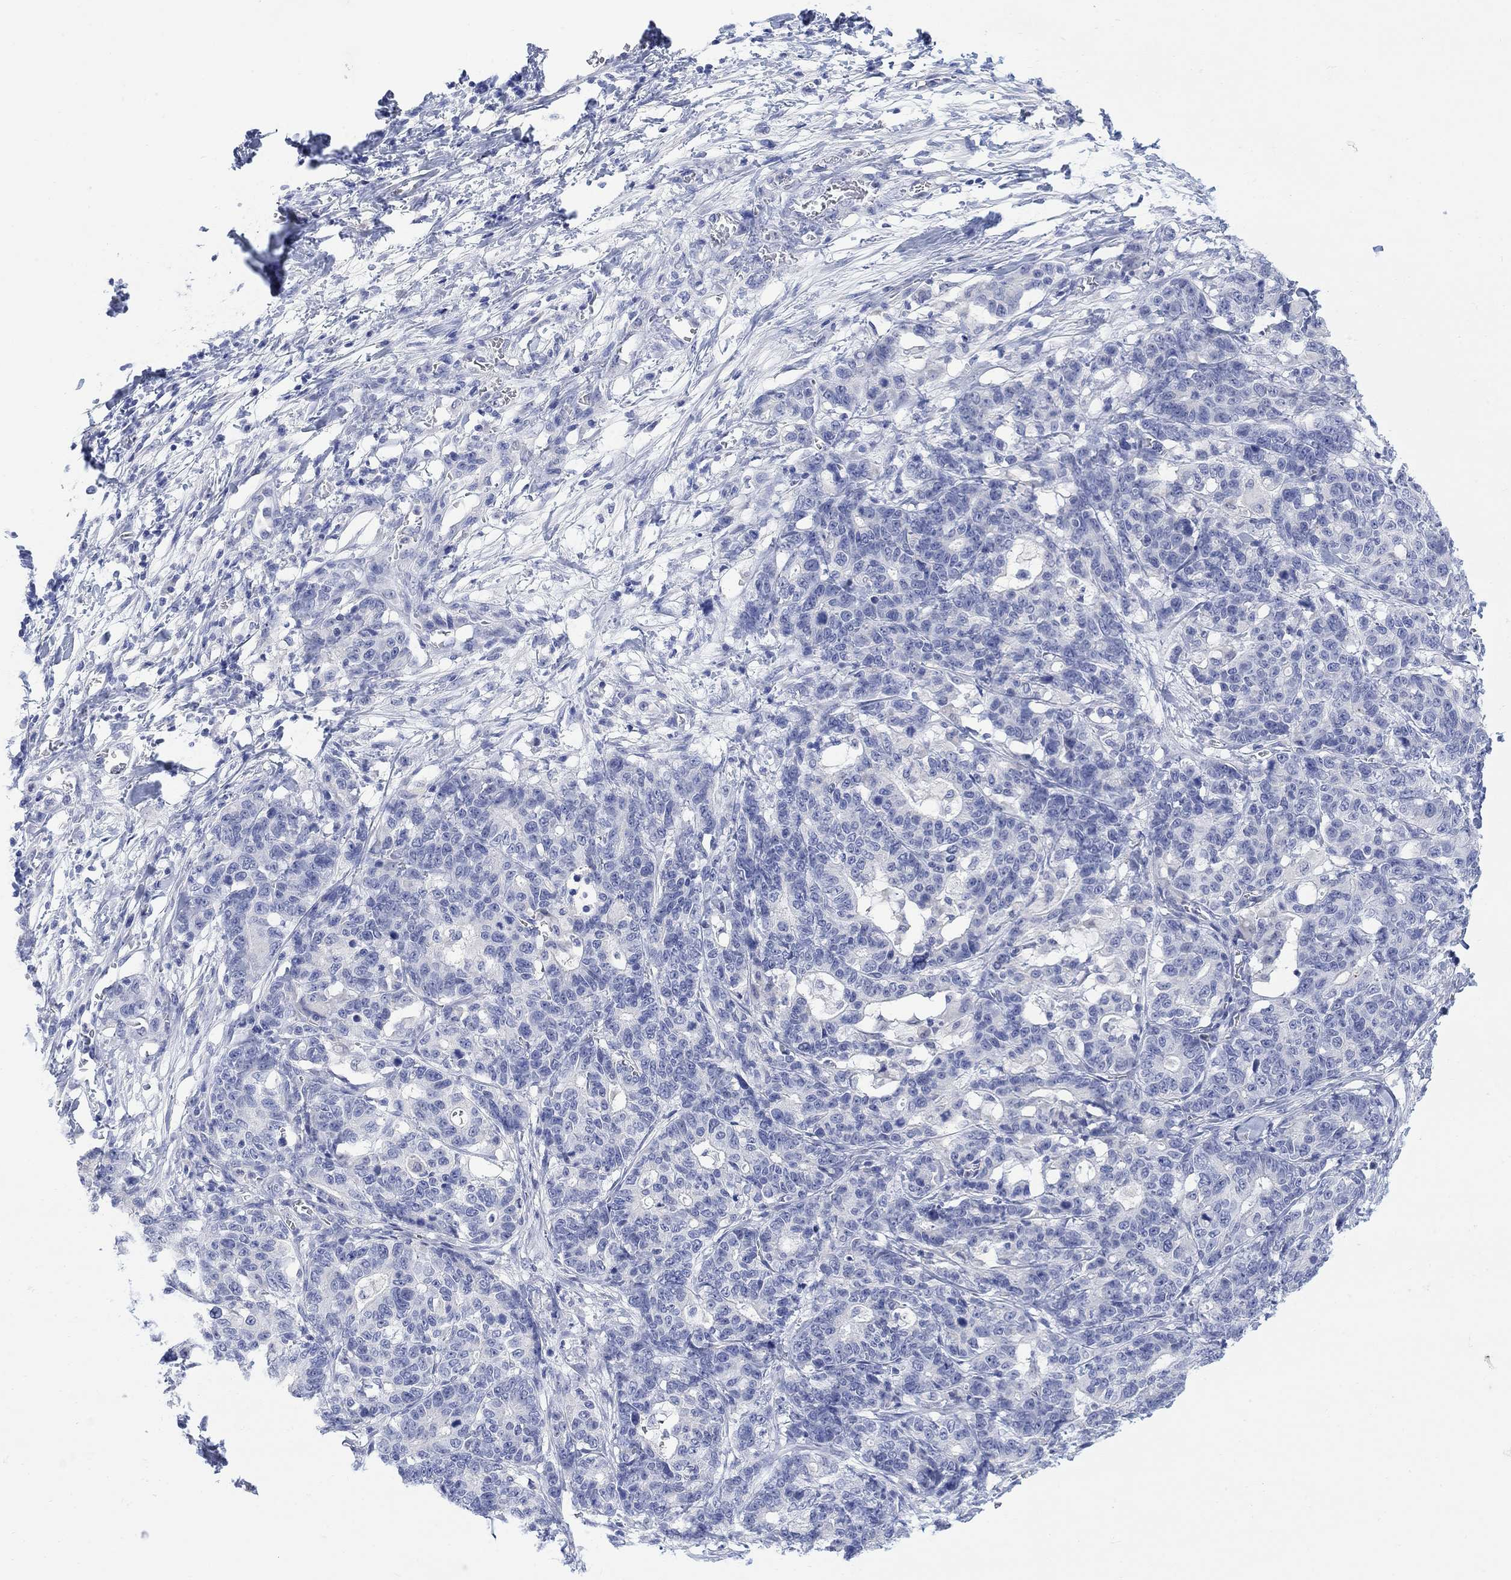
{"staining": {"intensity": "negative", "quantity": "none", "location": "none"}, "tissue": "stomach cancer", "cell_type": "Tumor cells", "image_type": "cancer", "snomed": [{"axis": "morphology", "description": "Normal tissue, NOS"}, {"axis": "morphology", "description": "Adenocarcinoma, NOS"}, {"axis": "topography", "description": "Stomach"}], "caption": "There is no significant expression in tumor cells of stomach adenocarcinoma. (DAB immunohistochemistry (IHC) with hematoxylin counter stain).", "gene": "FBP2", "patient": {"sex": "female", "age": 64}}